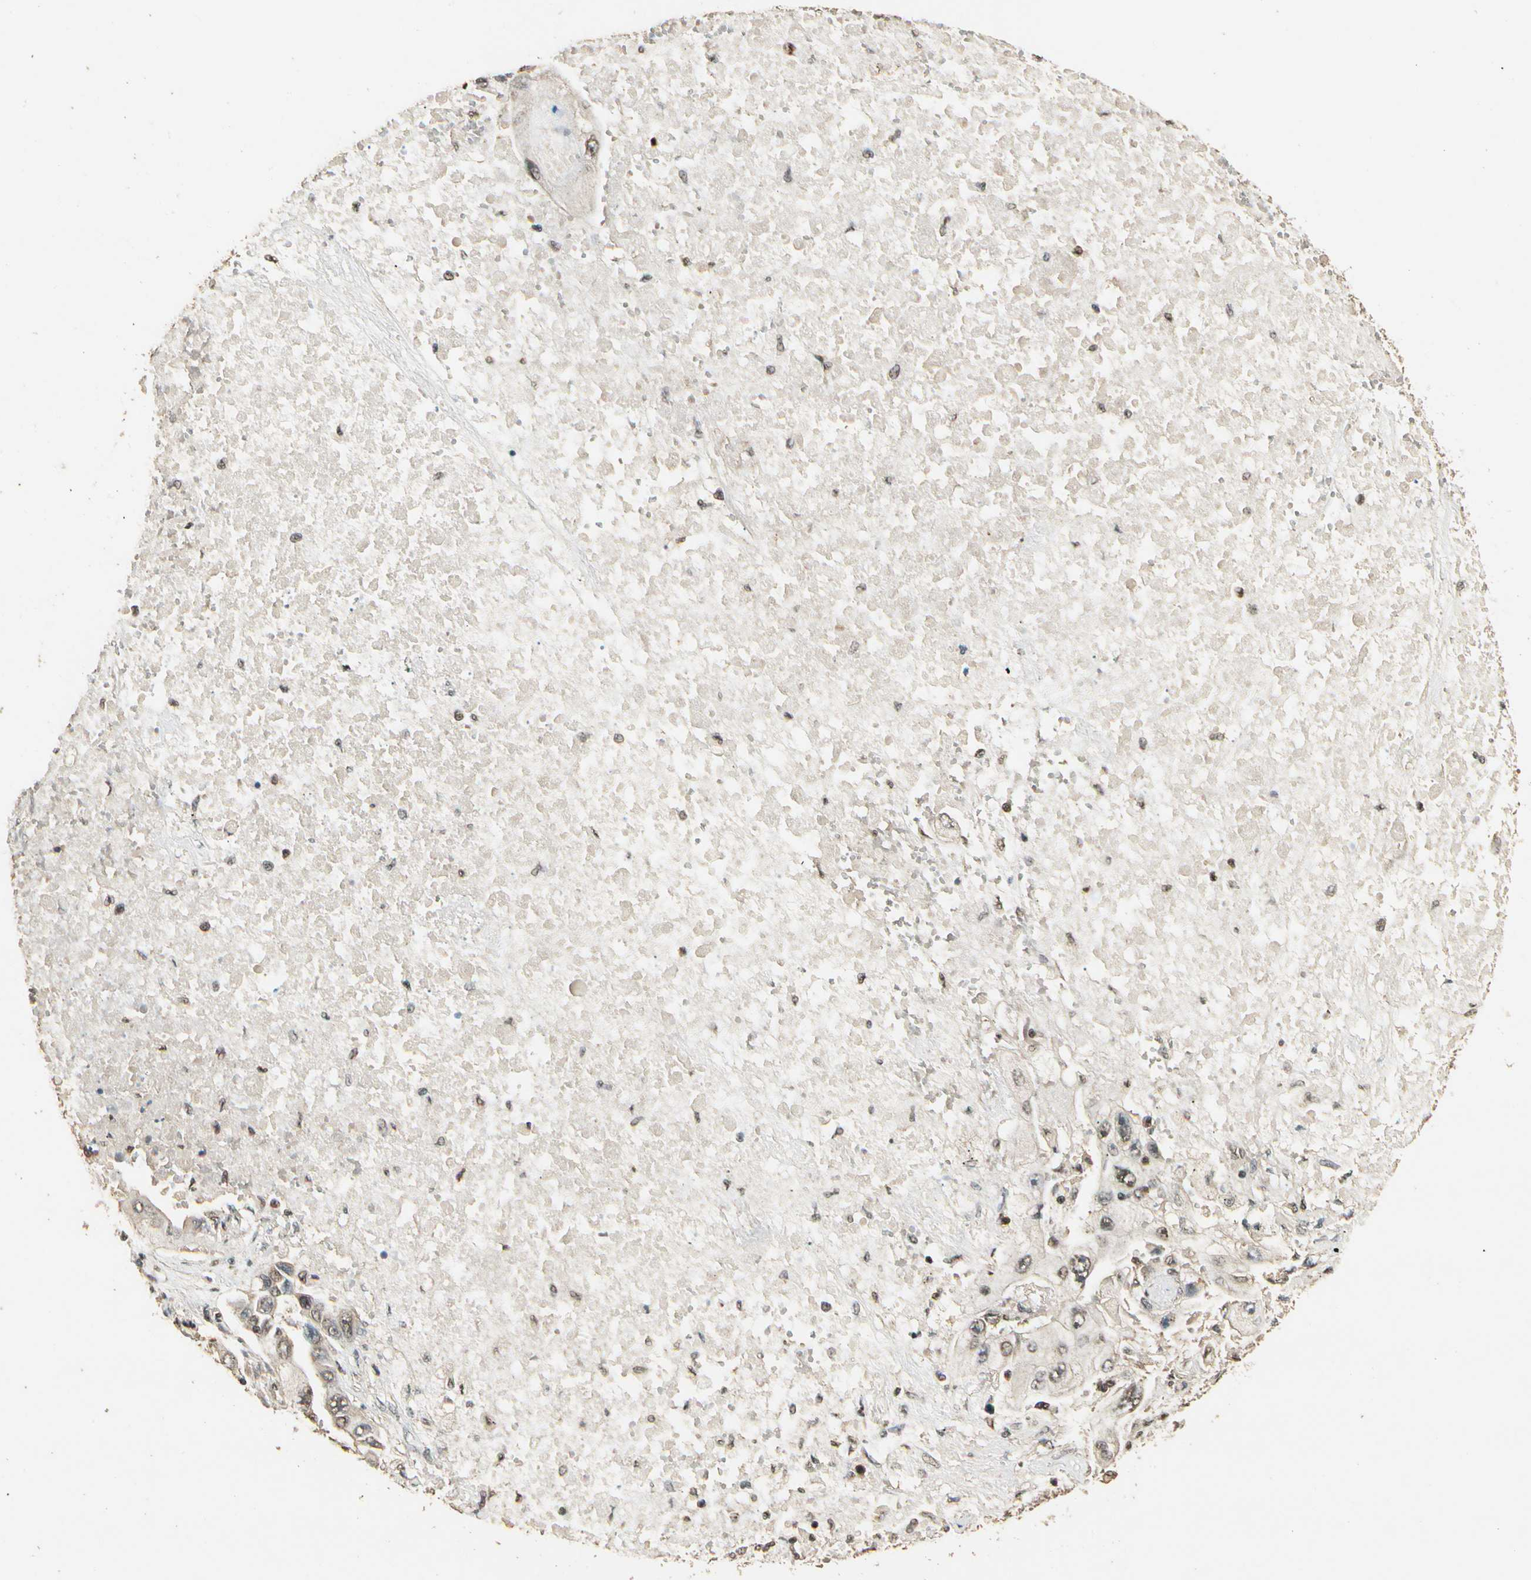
{"staining": {"intensity": "moderate", "quantity": ">75%", "location": "nuclear"}, "tissue": "lung cancer", "cell_type": "Tumor cells", "image_type": "cancer", "snomed": [{"axis": "morphology", "description": "Adenocarcinoma, NOS"}, {"axis": "topography", "description": "Lung"}], "caption": "High-power microscopy captured an immunohistochemistry image of lung cancer (adenocarcinoma), revealing moderate nuclear expression in about >75% of tumor cells. Using DAB (brown) and hematoxylin (blue) stains, captured at high magnification using brightfield microscopy.", "gene": "RBM25", "patient": {"sex": "male", "age": 84}}